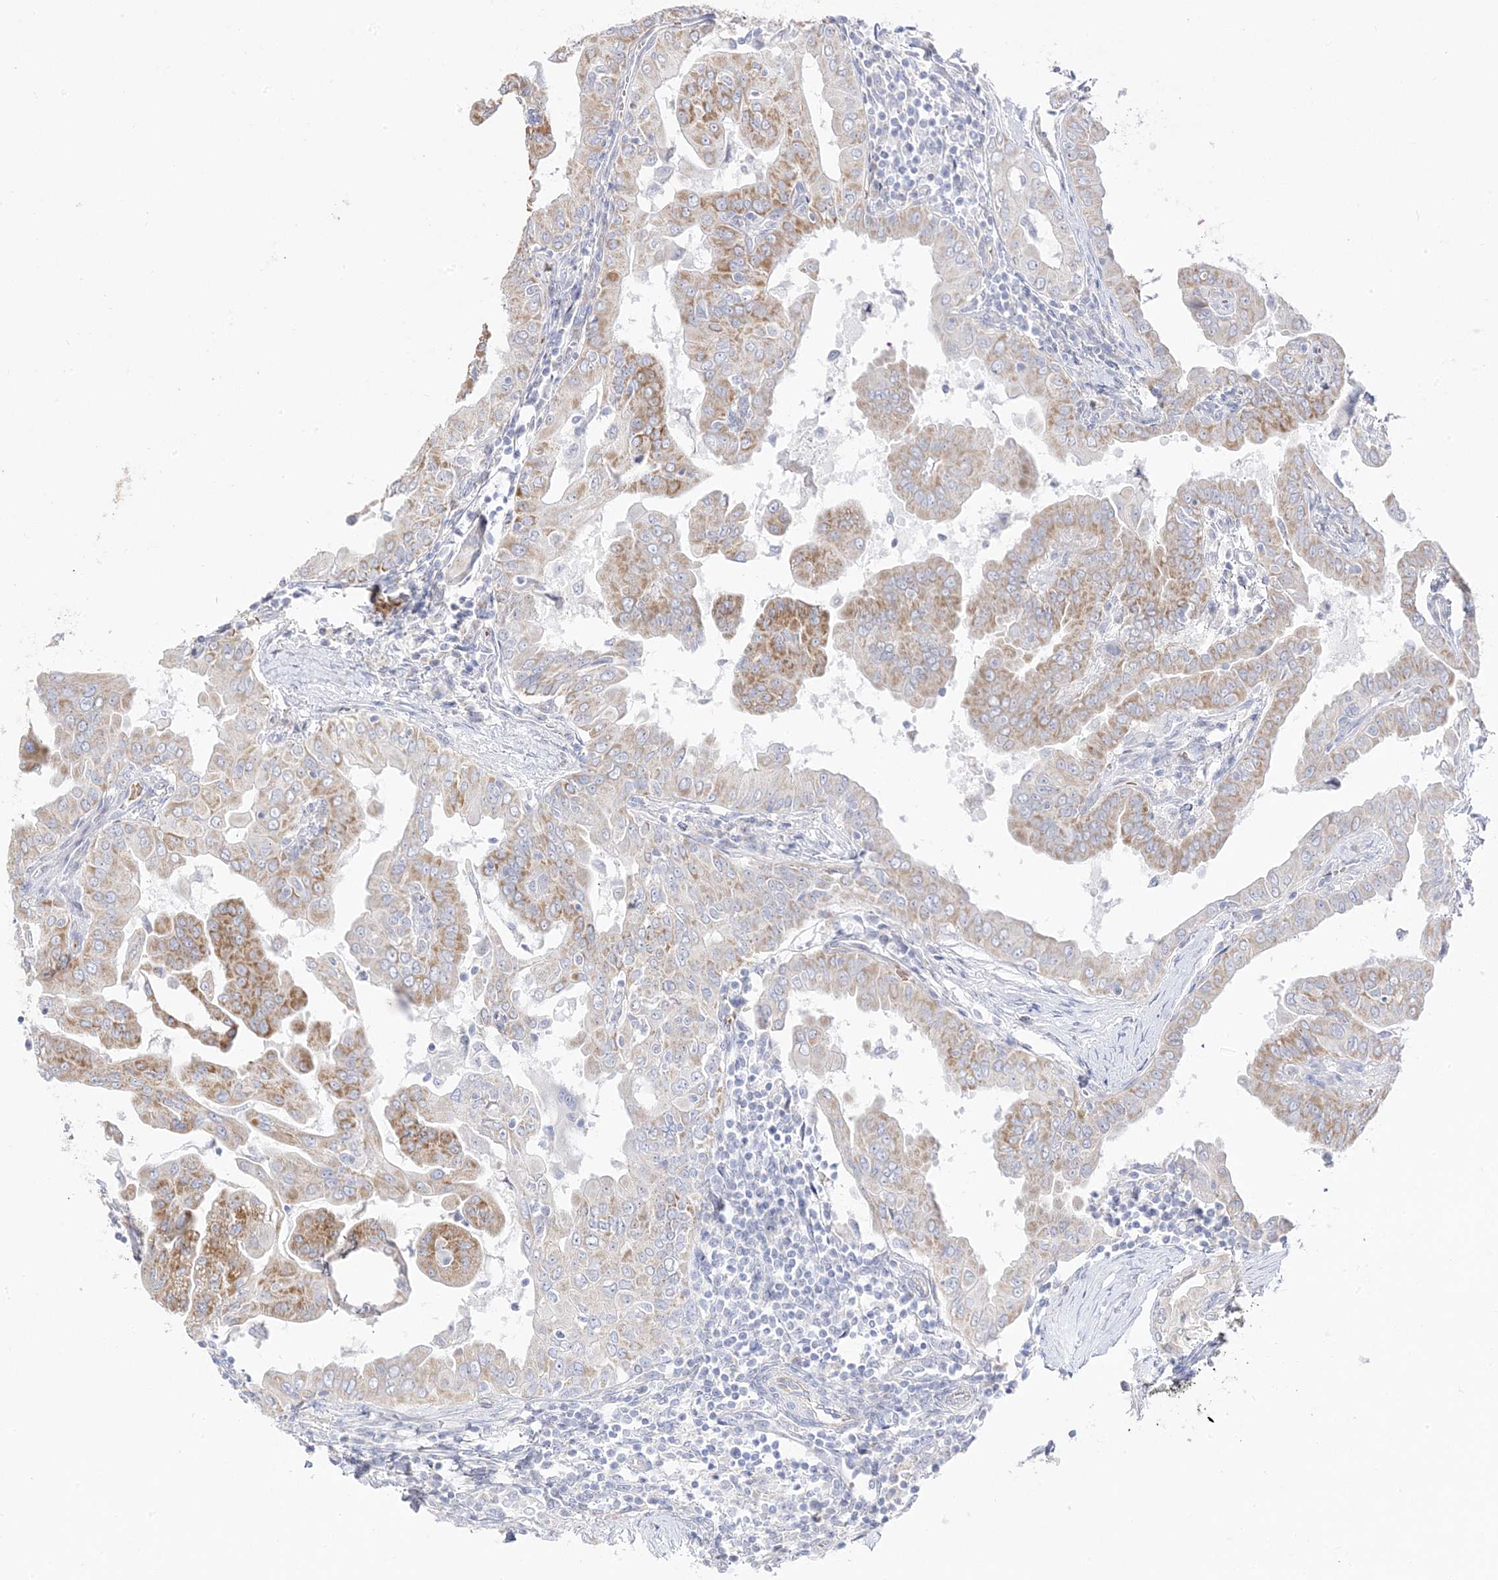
{"staining": {"intensity": "moderate", "quantity": "25%-75%", "location": "cytoplasmic/membranous"}, "tissue": "thyroid cancer", "cell_type": "Tumor cells", "image_type": "cancer", "snomed": [{"axis": "morphology", "description": "Papillary adenocarcinoma, NOS"}, {"axis": "topography", "description": "Thyroid gland"}], "caption": "High-power microscopy captured an immunohistochemistry (IHC) image of thyroid cancer, revealing moderate cytoplasmic/membranous expression in about 25%-75% of tumor cells.", "gene": "TRANK1", "patient": {"sex": "male", "age": 33}}